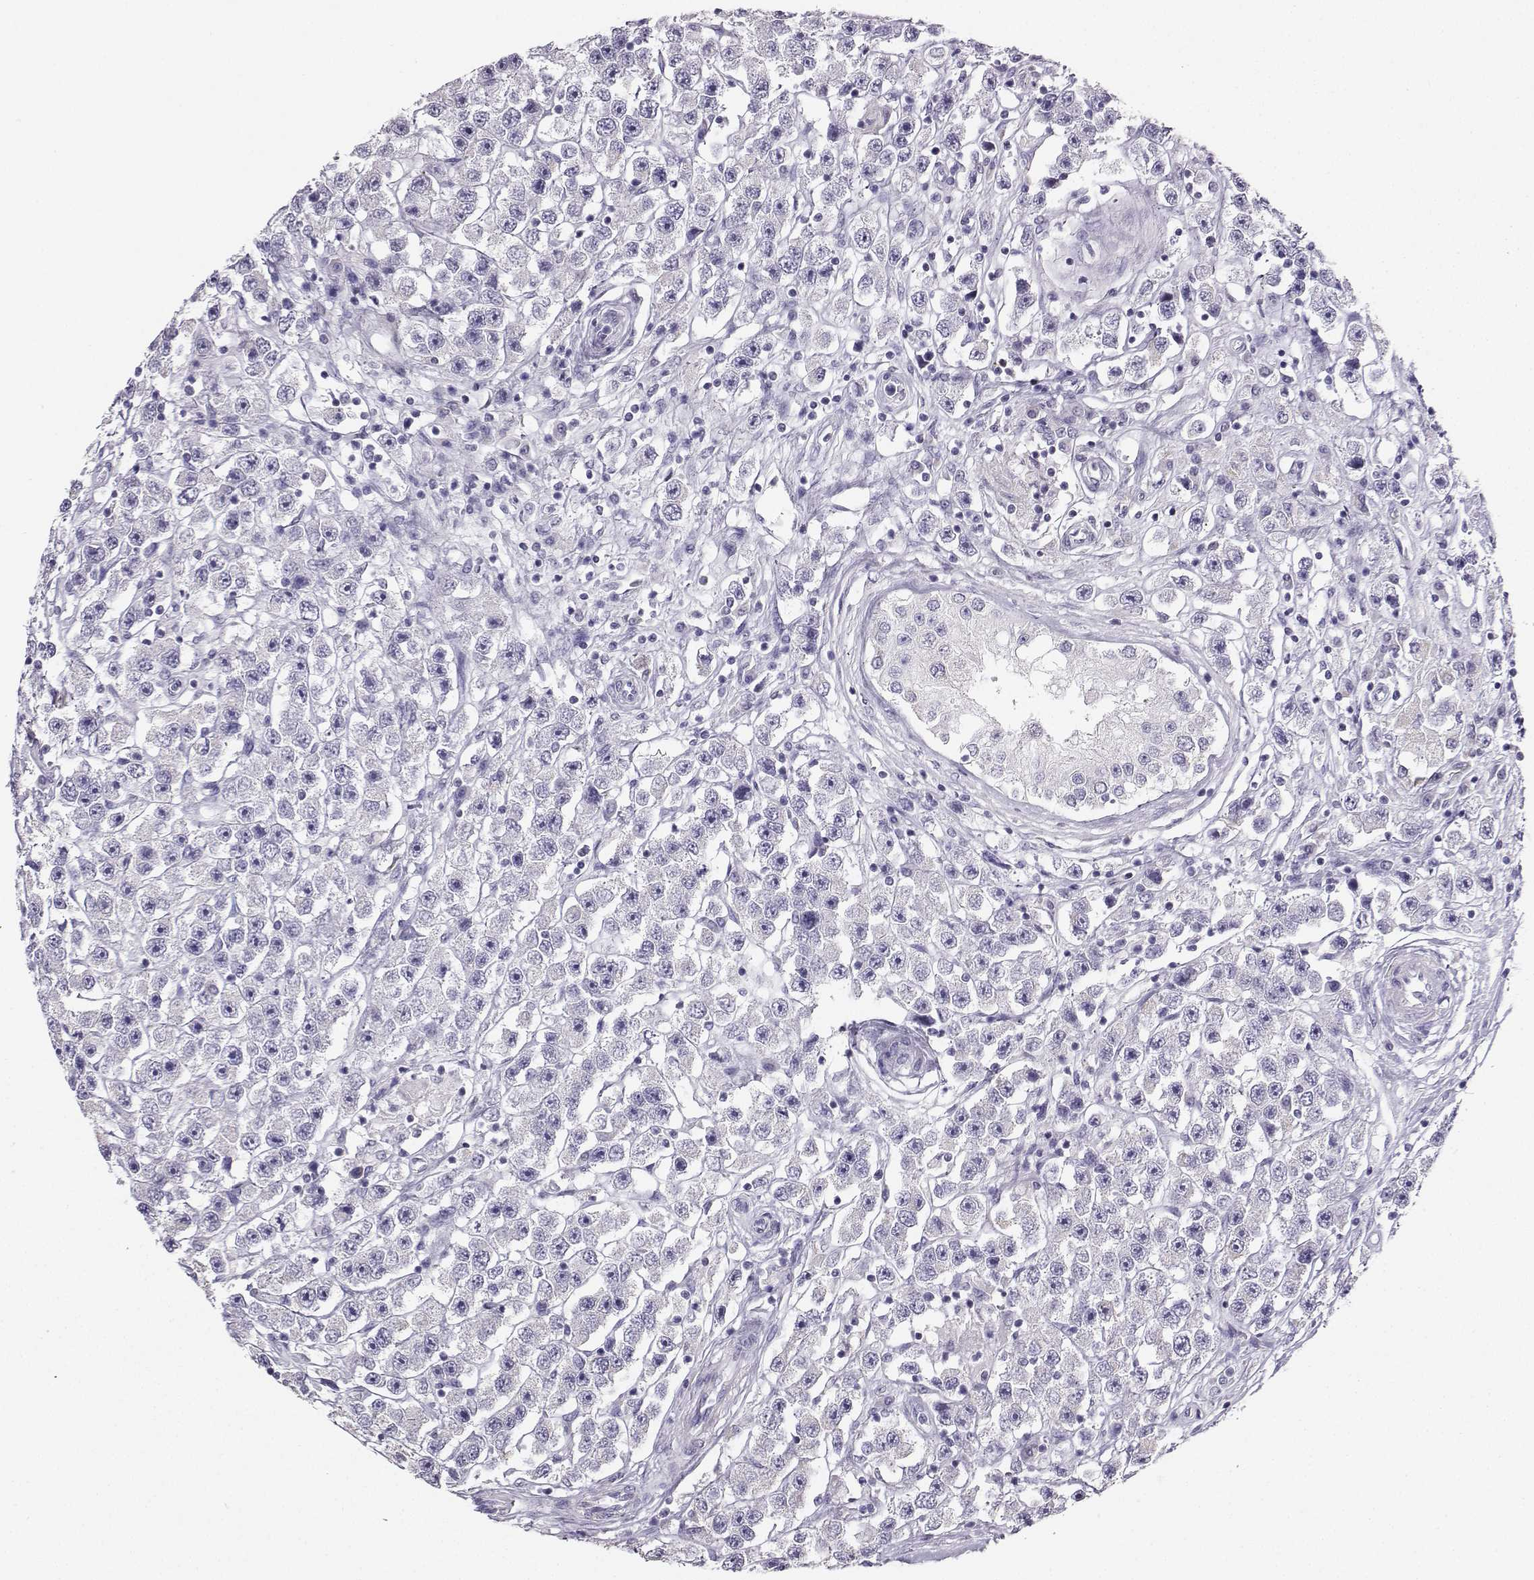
{"staining": {"intensity": "negative", "quantity": "none", "location": "none"}, "tissue": "testis cancer", "cell_type": "Tumor cells", "image_type": "cancer", "snomed": [{"axis": "morphology", "description": "Seminoma, NOS"}, {"axis": "topography", "description": "Testis"}], "caption": "Protein analysis of testis cancer displays no significant positivity in tumor cells. (Stains: DAB (3,3'-diaminobenzidine) immunohistochemistry with hematoxylin counter stain, Microscopy: brightfield microscopy at high magnification).", "gene": "AVP", "patient": {"sex": "male", "age": 45}}